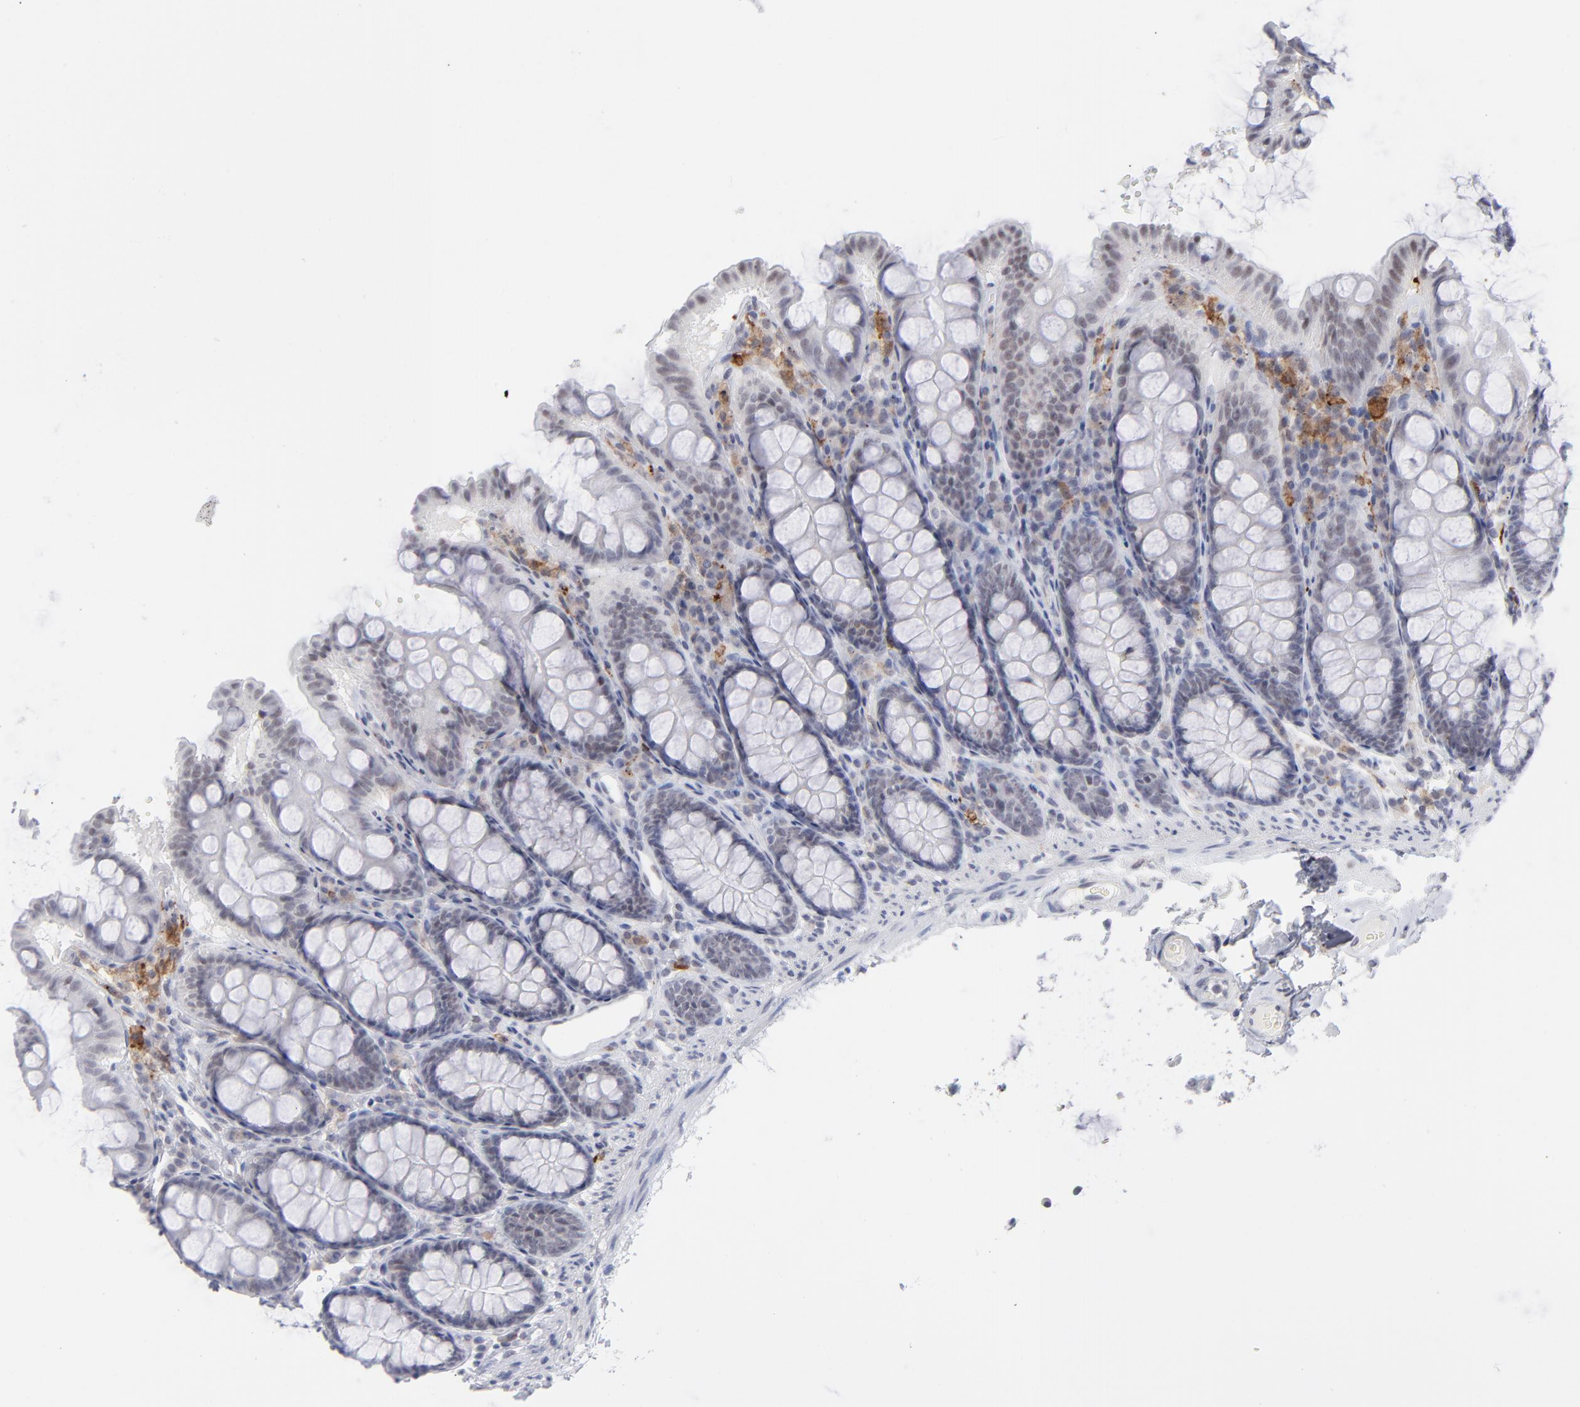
{"staining": {"intensity": "negative", "quantity": "none", "location": "none"}, "tissue": "colon", "cell_type": "Endothelial cells", "image_type": "normal", "snomed": [{"axis": "morphology", "description": "Normal tissue, NOS"}, {"axis": "topography", "description": "Colon"}], "caption": "There is no significant expression in endothelial cells of colon. Nuclei are stained in blue.", "gene": "CCR2", "patient": {"sex": "female", "age": 61}}